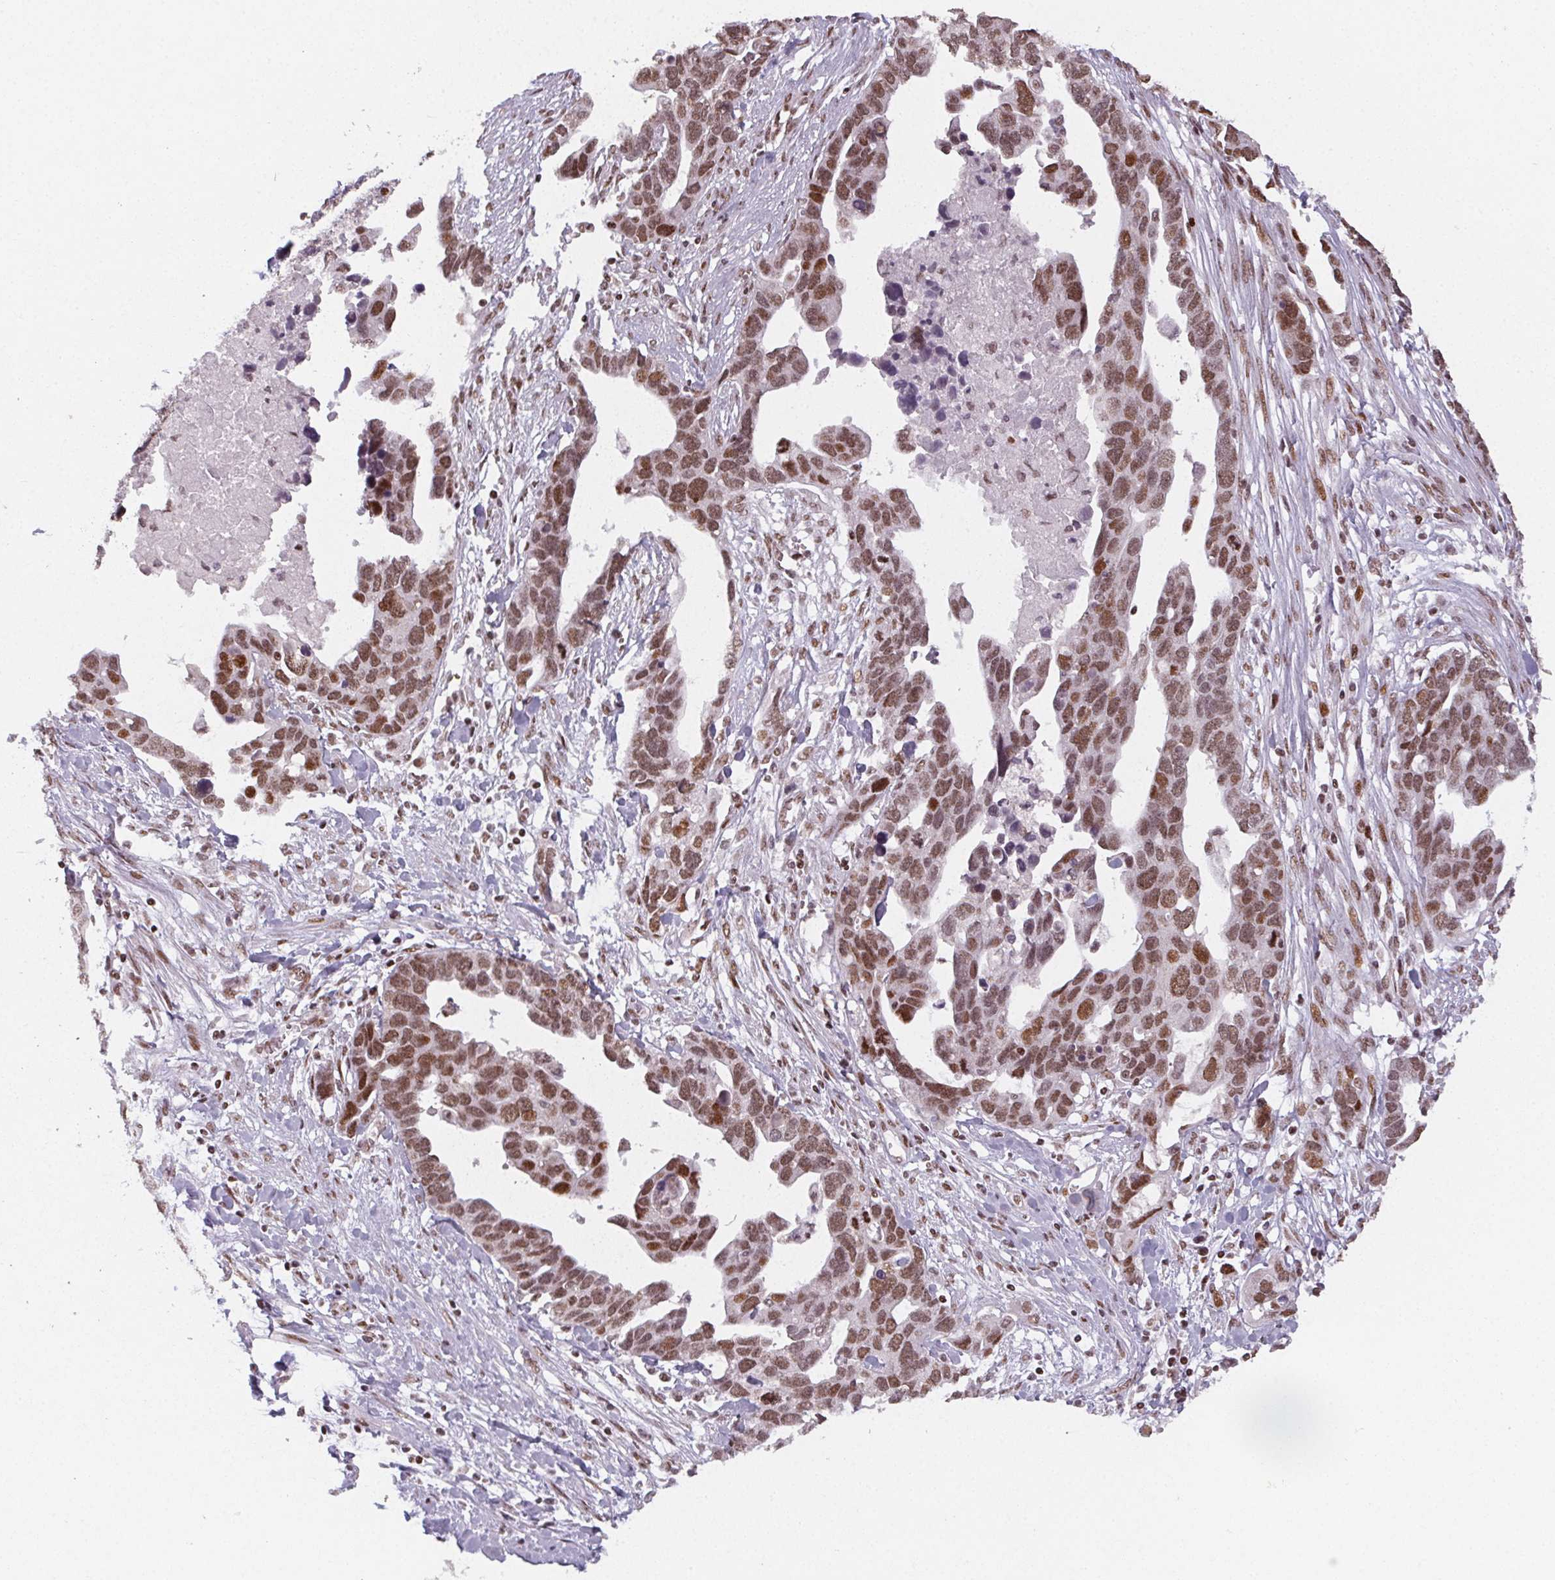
{"staining": {"intensity": "moderate", "quantity": ">75%", "location": "nuclear"}, "tissue": "ovarian cancer", "cell_type": "Tumor cells", "image_type": "cancer", "snomed": [{"axis": "morphology", "description": "Cystadenocarcinoma, serous, NOS"}, {"axis": "topography", "description": "Ovary"}], "caption": "Tumor cells demonstrate moderate nuclear positivity in approximately >75% of cells in ovarian serous cystadenocarcinoma. The protein is stained brown, and the nuclei are stained in blue (DAB IHC with brightfield microscopy, high magnification).", "gene": "KMT2A", "patient": {"sex": "female", "age": 54}}